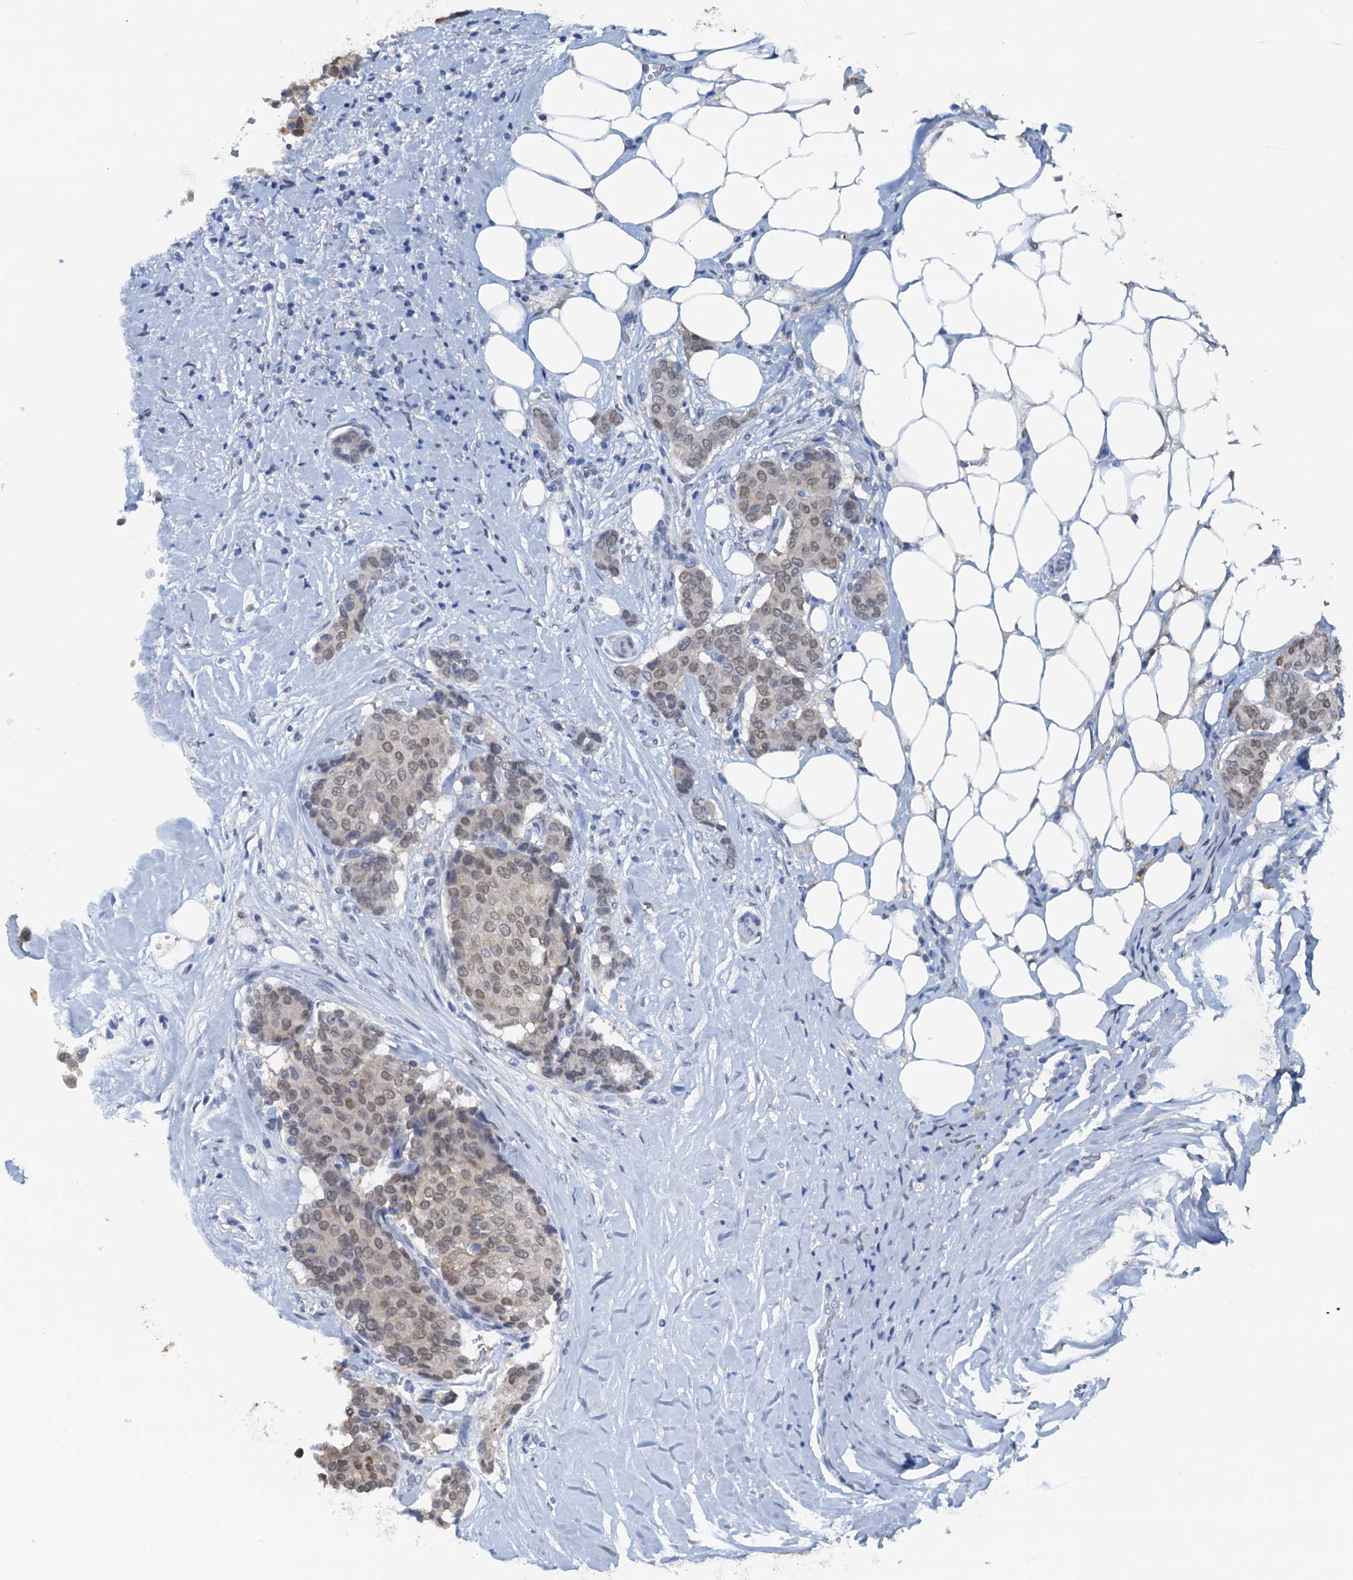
{"staining": {"intensity": "weak", "quantity": ">75%", "location": "nuclear"}, "tissue": "breast cancer", "cell_type": "Tumor cells", "image_type": "cancer", "snomed": [{"axis": "morphology", "description": "Duct carcinoma"}, {"axis": "topography", "description": "Breast"}], "caption": "Breast infiltrating ductal carcinoma stained for a protein displays weak nuclear positivity in tumor cells.", "gene": "AHCY", "patient": {"sex": "female", "age": 75}}